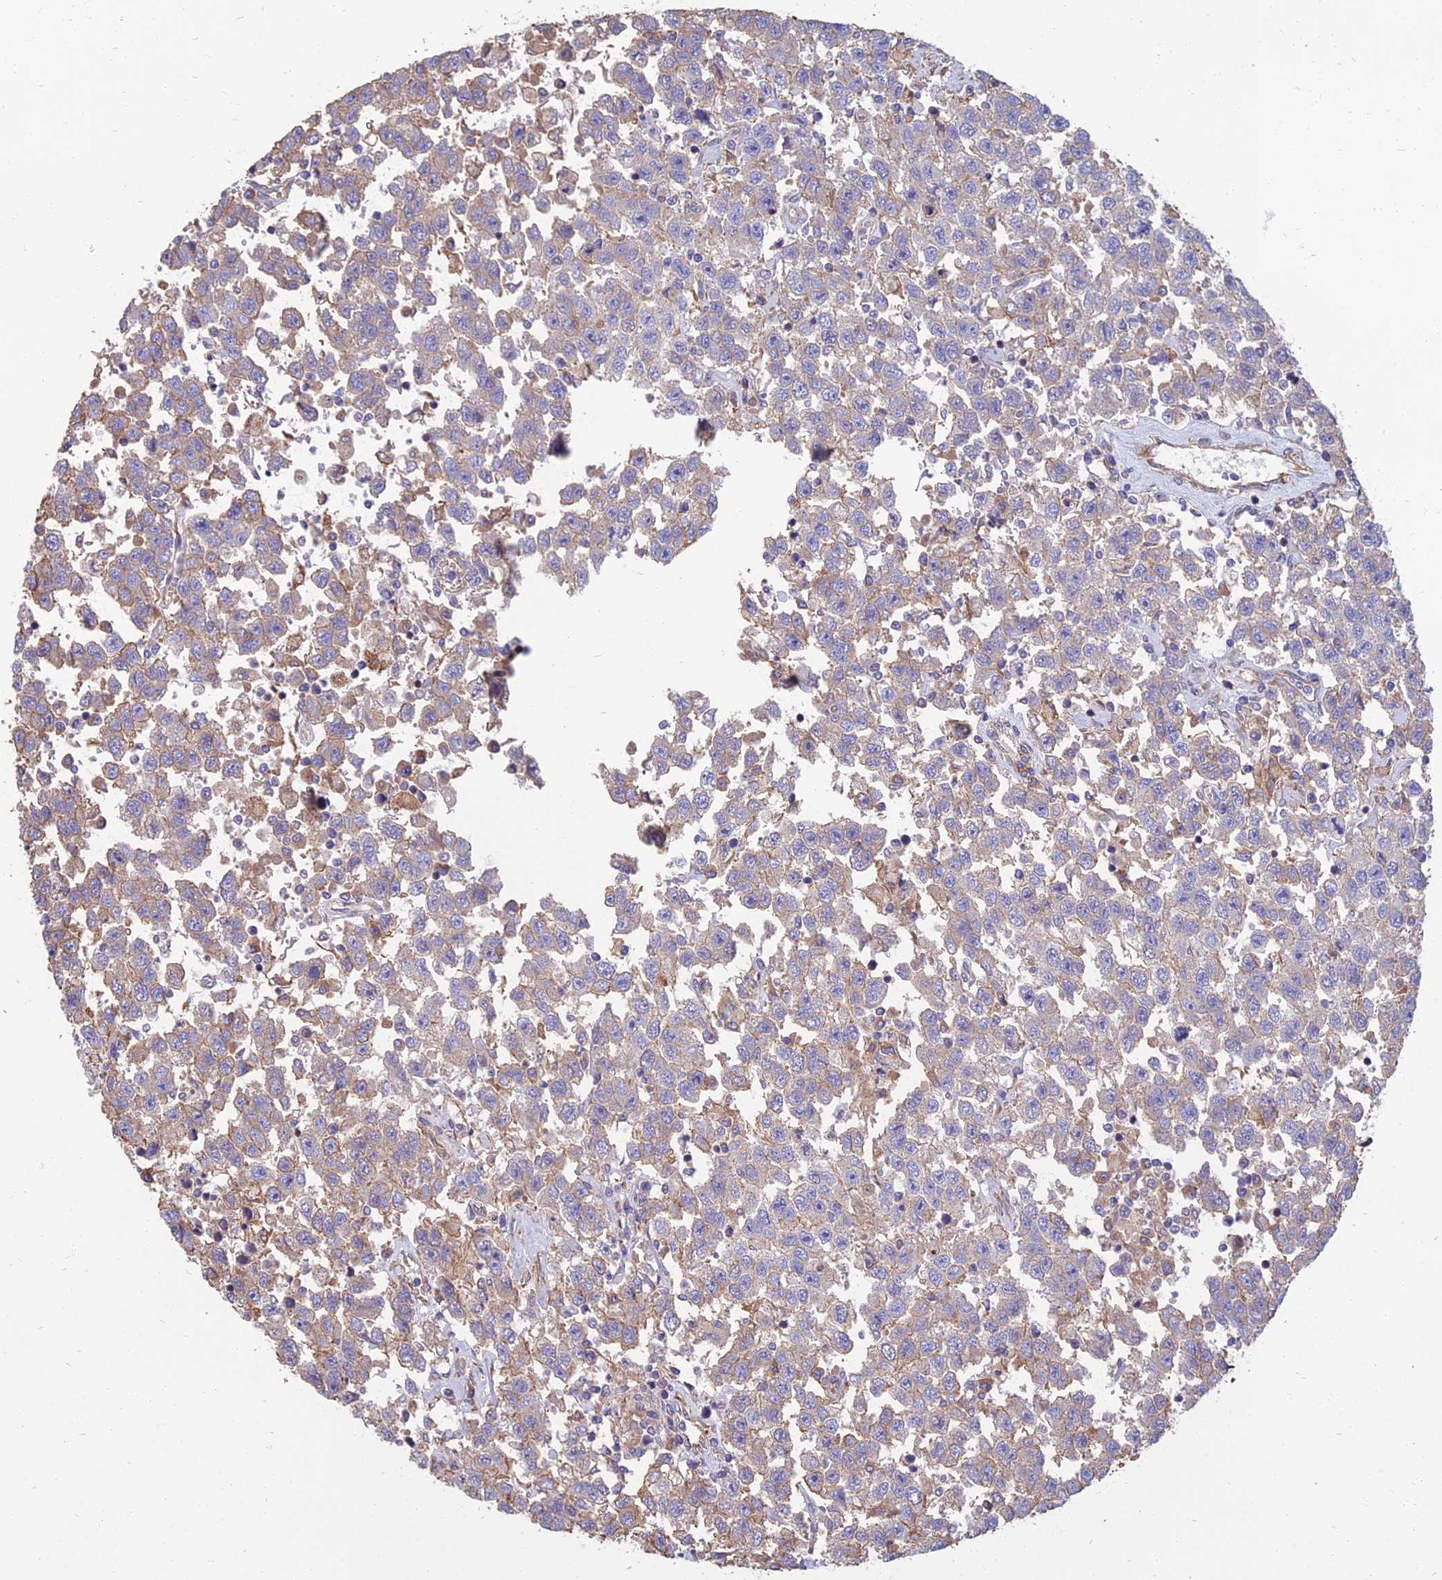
{"staining": {"intensity": "weak", "quantity": "<25%", "location": "cytoplasmic/membranous"}, "tissue": "testis cancer", "cell_type": "Tumor cells", "image_type": "cancer", "snomed": [{"axis": "morphology", "description": "Seminoma, NOS"}, {"axis": "topography", "description": "Testis"}], "caption": "The immunohistochemistry histopathology image has no significant expression in tumor cells of testis cancer tissue.", "gene": "WDR24", "patient": {"sex": "male", "age": 41}}